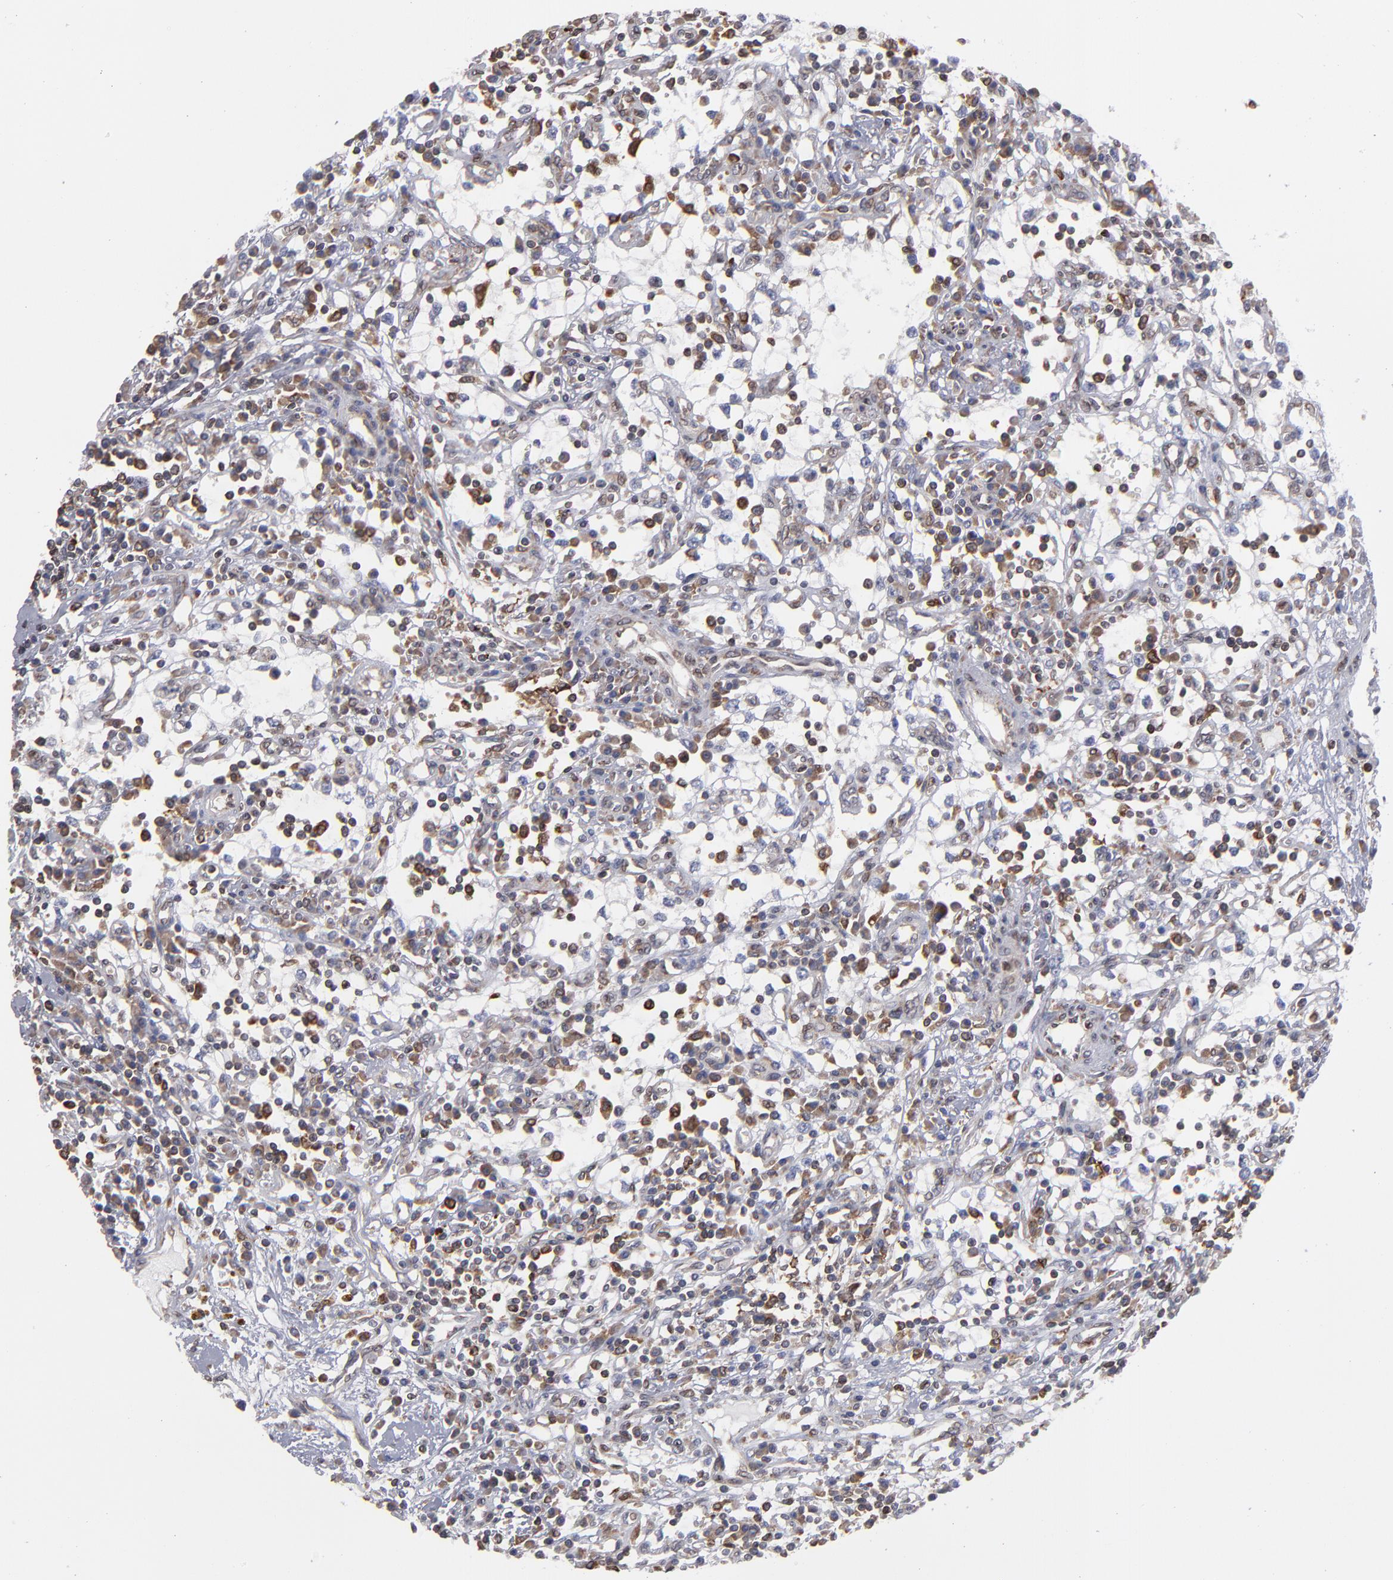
{"staining": {"intensity": "moderate", "quantity": "25%-75%", "location": "cytoplasmic/membranous"}, "tissue": "renal cancer", "cell_type": "Tumor cells", "image_type": "cancer", "snomed": [{"axis": "morphology", "description": "Adenocarcinoma, NOS"}, {"axis": "topography", "description": "Kidney"}], "caption": "IHC histopathology image of renal cancer stained for a protein (brown), which displays medium levels of moderate cytoplasmic/membranous staining in approximately 25%-75% of tumor cells.", "gene": "TMX1", "patient": {"sex": "male", "age": 82}}